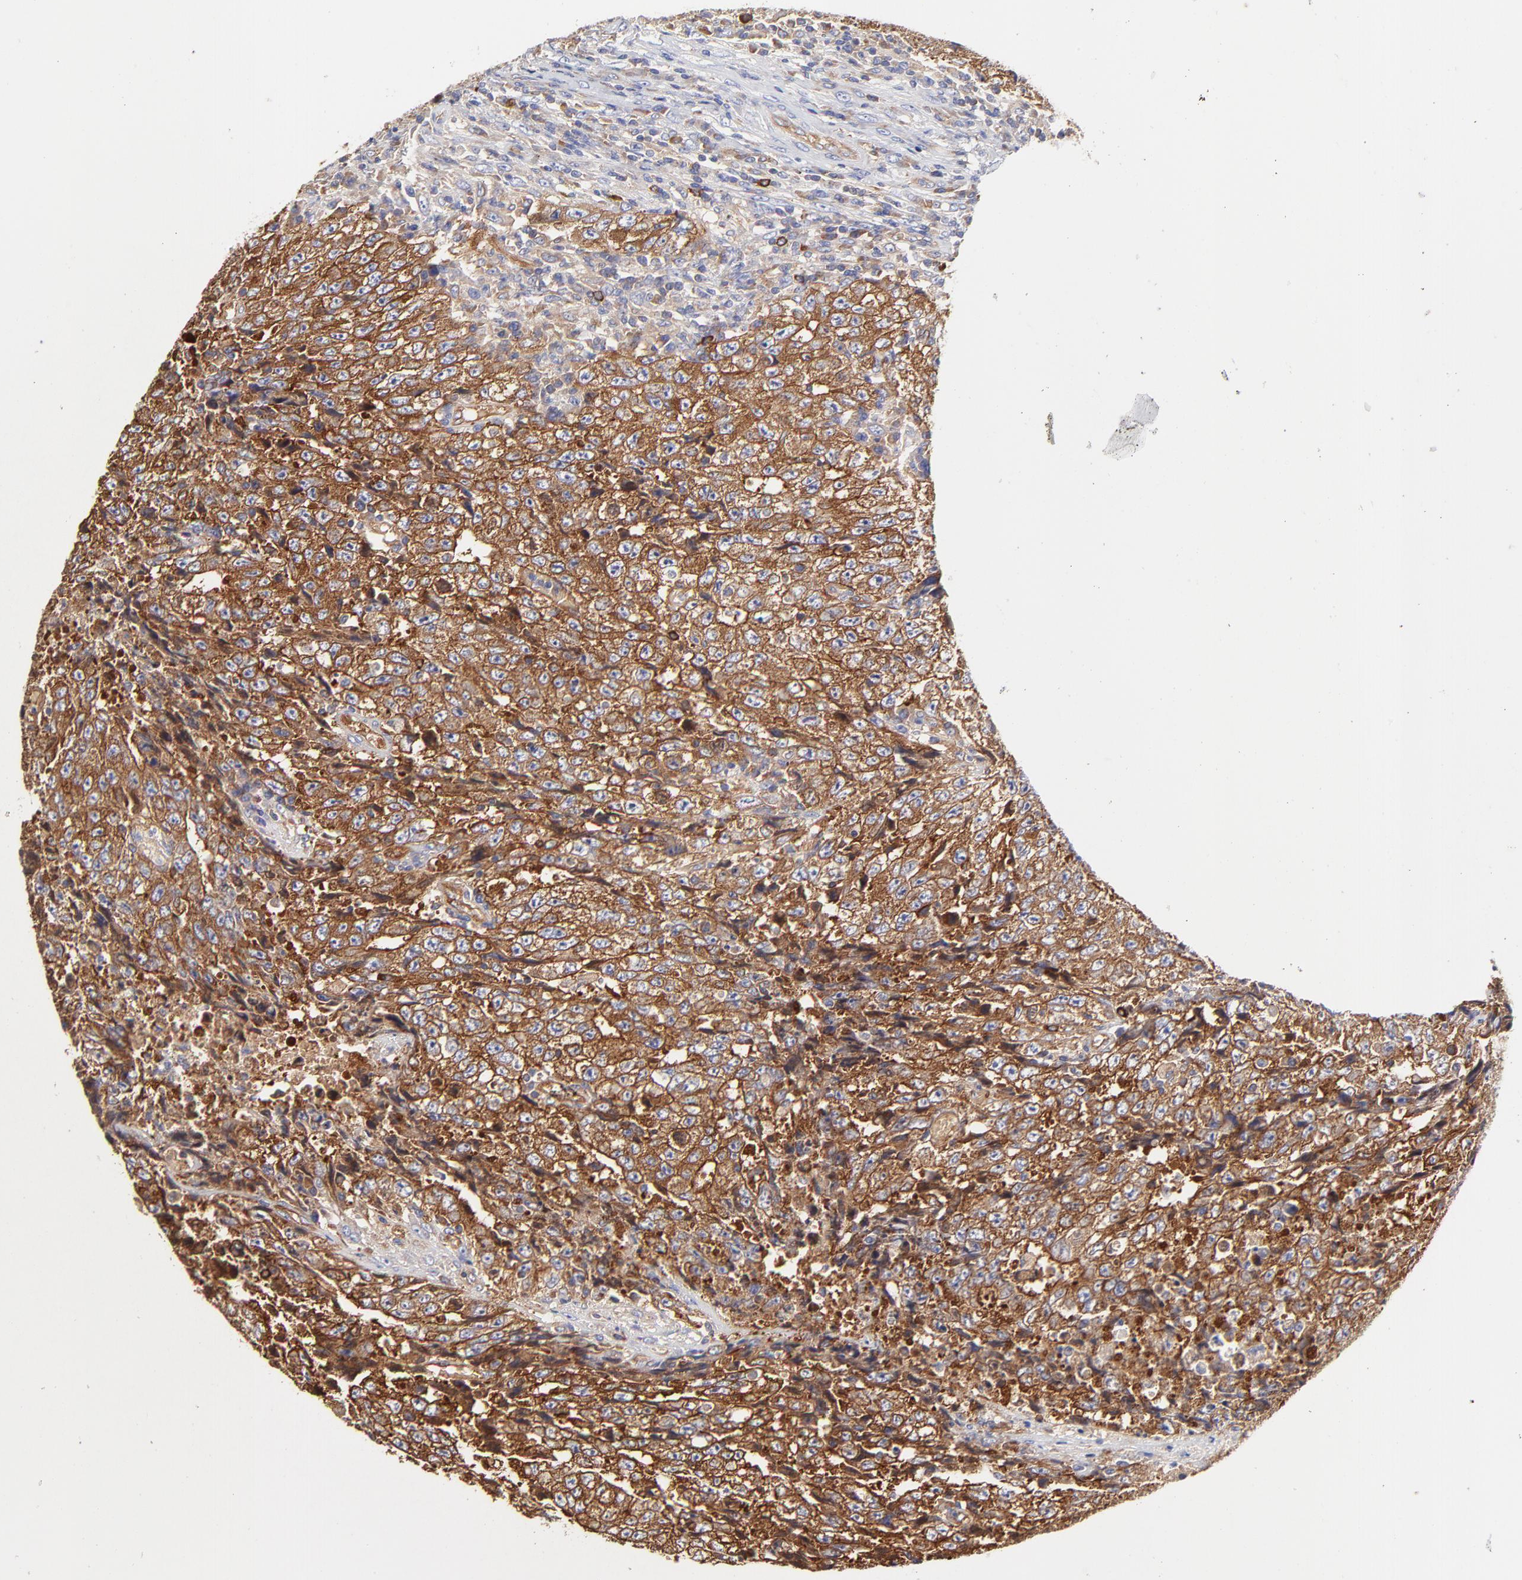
{"staining": {"intensity": "strong", "quantity": ">75%", "location": "cytoplasmic/membranous"}, "tissue": "testis cancer", "cell_type": "Tumor cells", "image_type": "cancer", "snomed": [{"axis": "morphology", "description": "Necrosis, NOS"}, {"axis": "morphology", "description": "Carcinoma, Embryonal, NOS"}, {"axis": "topography", "description": "Testis"}], "caption": "High-magnification brightfield microscopy of embryonal carcinoma (testis) stained with DAB (3,3'-diaminobenzidine) (brown) and counterstained with hematoxylin (blue). tumor cells exhibit strong cytoplasmic/membranous expression is identified in approximately>75% of cells. Using DAB (brown) and hematoxylin (blue) stains, captured at high magnification using brightfield microscopy.", "gene": "CD2AP", "patient": {"sex": "male", "age": 19}}